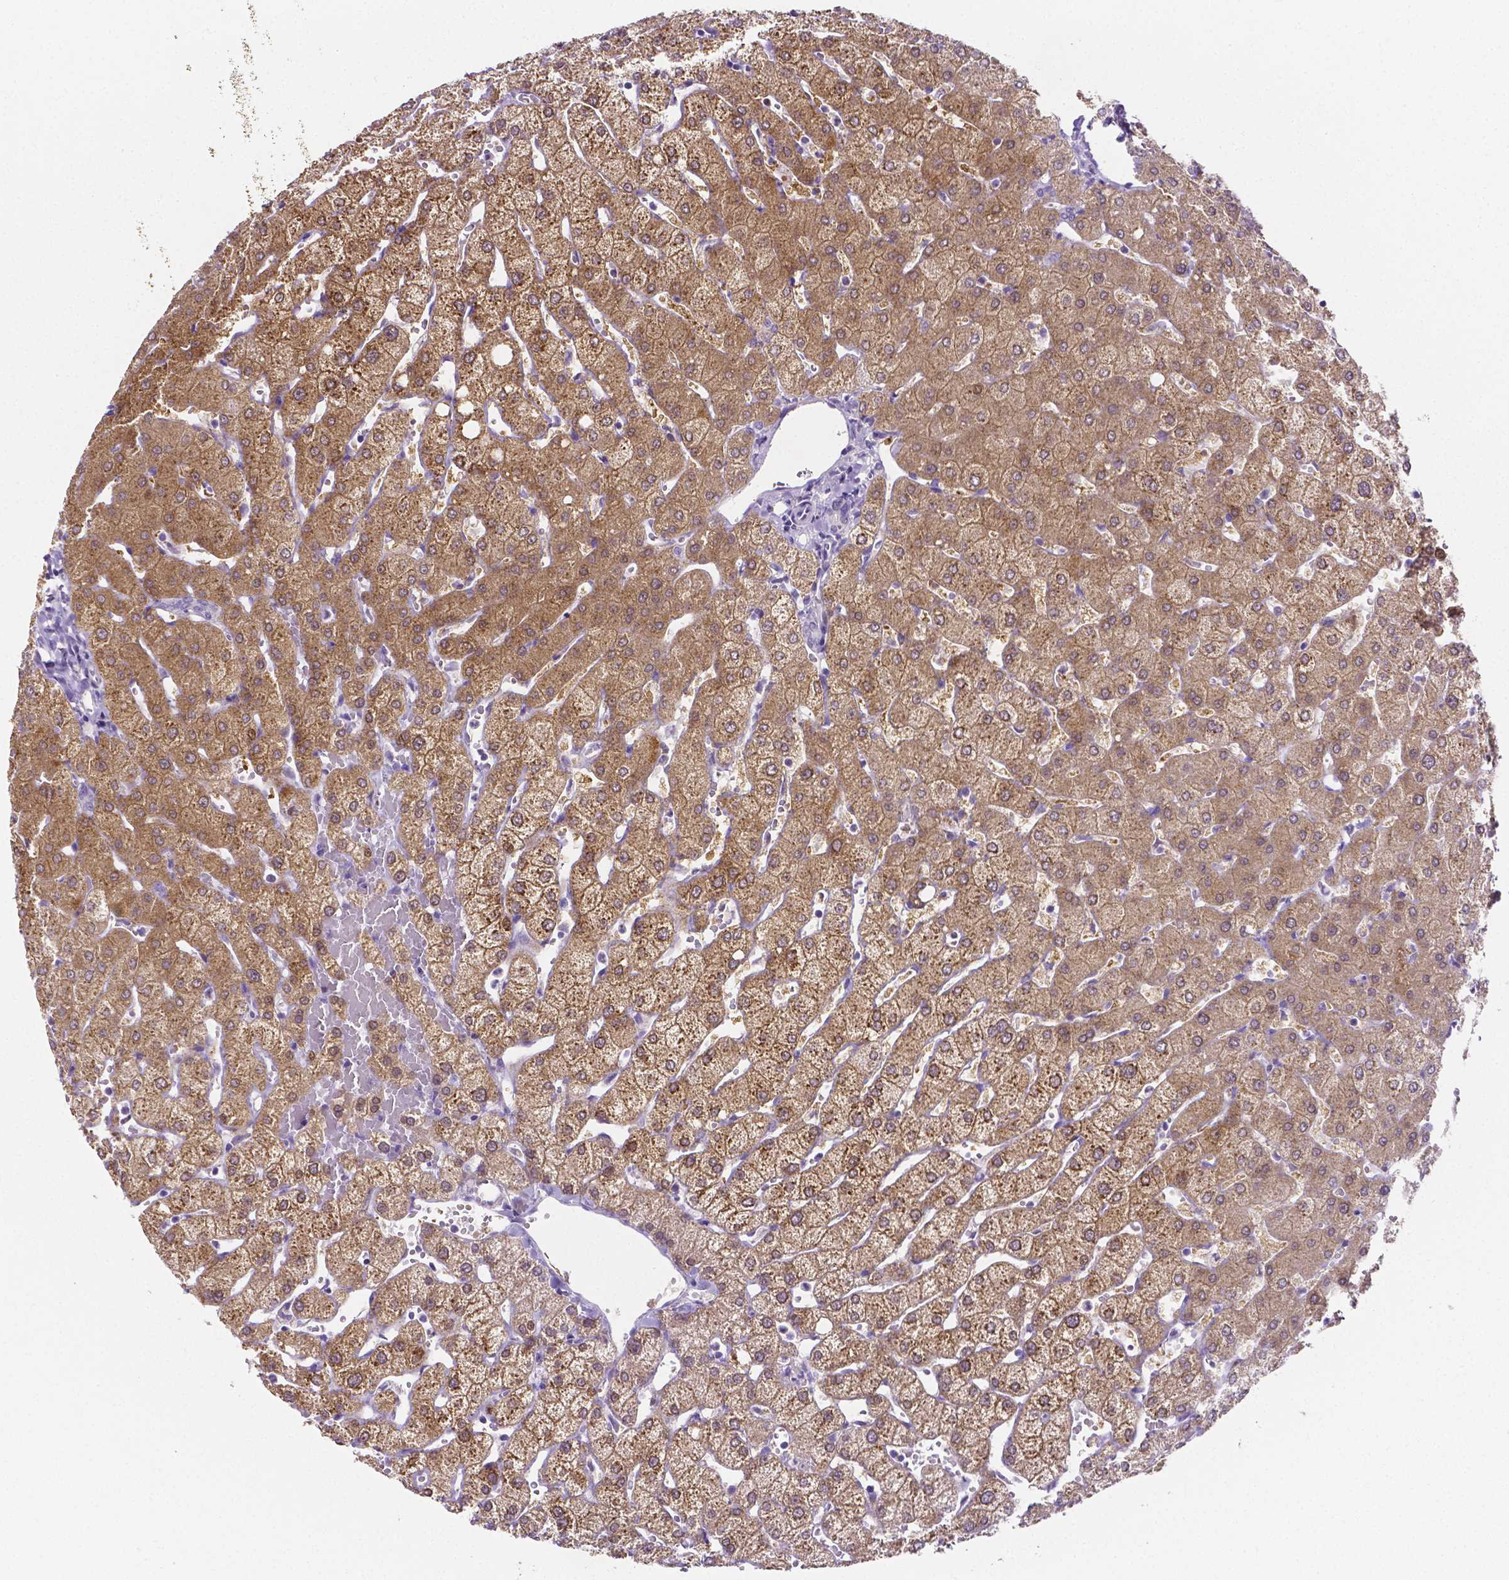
{"staining": {"intensity": "negative", "quantity": "none", "location": "none"}, "tissue": "liver", "cell_type": "Cholangiocytes", "image_type": "normal", "snomed": [{"axis": "morphology", "description": "Normal tissue, NOS"}, {"axis": "topography", "description": "Liver"}], "caption": "Image shows no significant protein positivity in cholangiocytes of benign liver. (Immunohistochemistry (ihc), brightfield microscopy, high magnification).", "gene": "SLC22A2", "patient": {"sex": "female", "age": 54}}